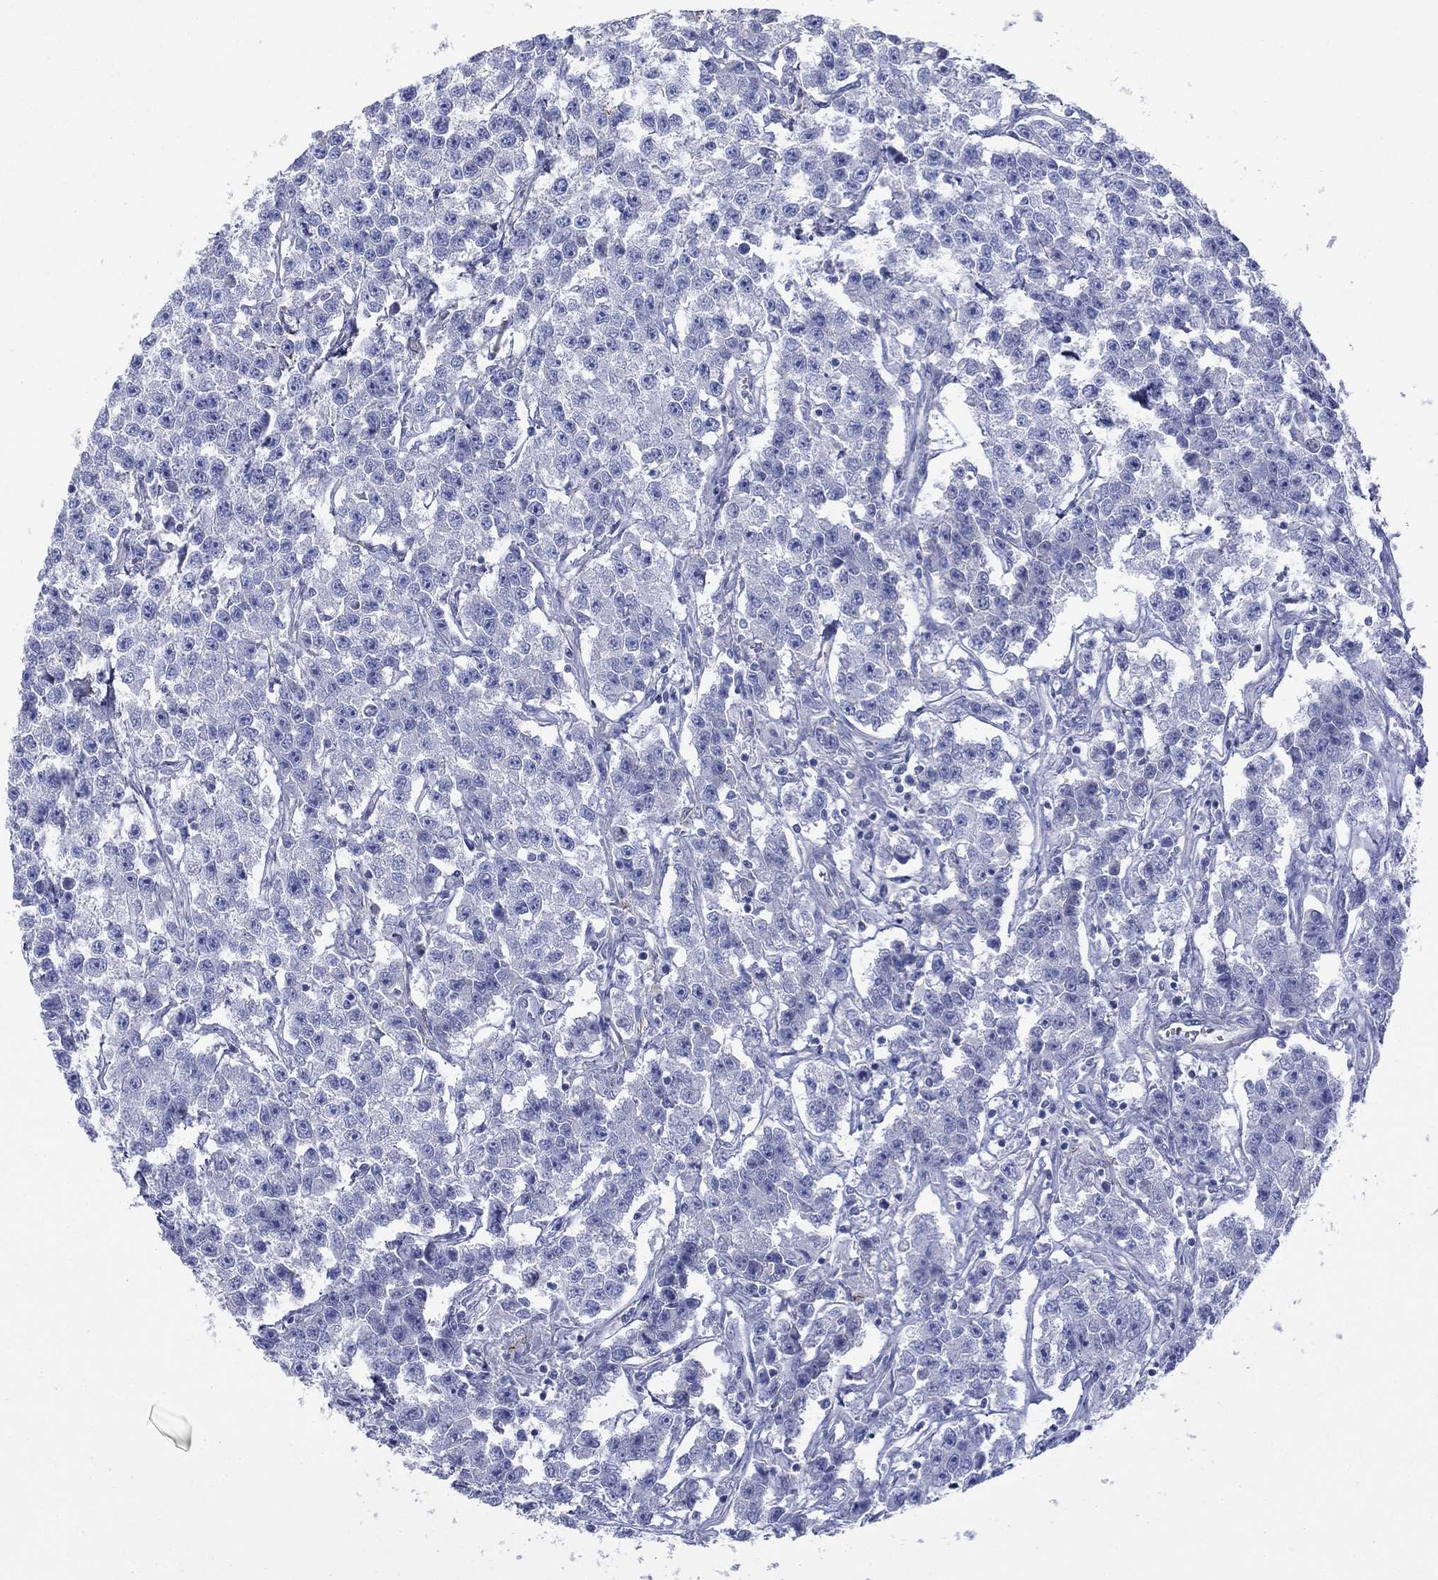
{"staining": {"intensity": "negative", "quantity": "none", "location": "none"}, "tissue": "testis cancer", "cell_type": "Tumor cells", "image_type": "cancer", "snomed": [{"axis": "morphology", "description": "Seminoma, NOS"}, {"axis": "topography", "description": "Testis"}], "caption": "The immunohistochemistry photomicrograph has no significant positivity in tumor cells of testis cancer (seminoma) tissue. (Brightfield microscopy of DAB (3,3'-diaminobenzidine) immunohistochemistry at high magnification).", "gene": "GPC1", "patient": {"sex": "male", "age": 59}}